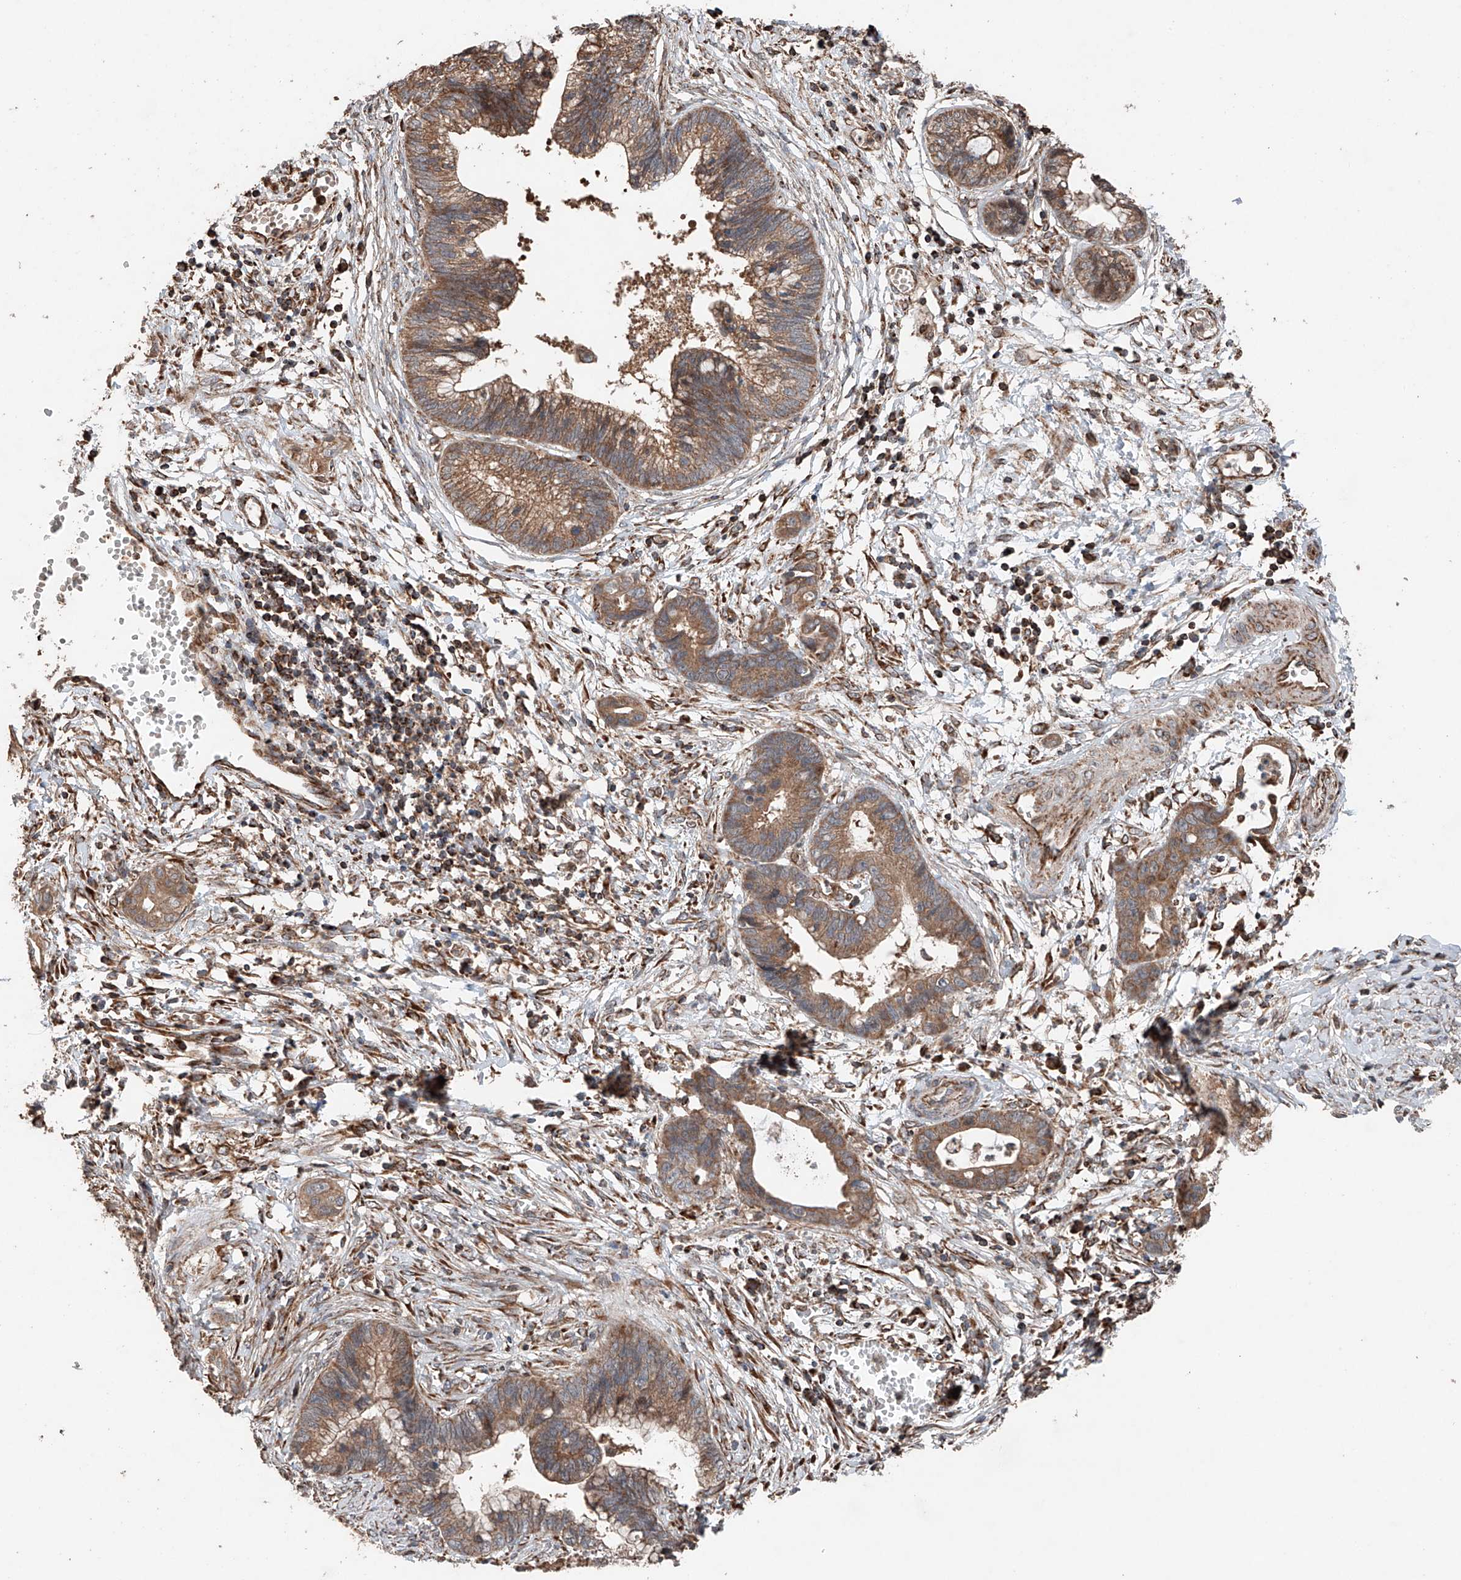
{"staining": {"intensity": "moderate", "quantity": ">75%", "location": "cytoplasmic/membranous"}, "tissue": "cervical cancer", "cell_type": "Tumor cells", "image_type": "cancer", "snomed": [{"axis": "morphology", "description": "Adenocarcinoma, NOS"}, {"axis": "topography", "description": "Cervix"}], "caption": "Human adenocarcinoma (cervical) stained with a brown dye reveals moderate cytoplasmic/membranous positive positivity in about >75% of tumor cells.", "gene": "AP4B1", "patient": {"sex": "female", "age": 44}}